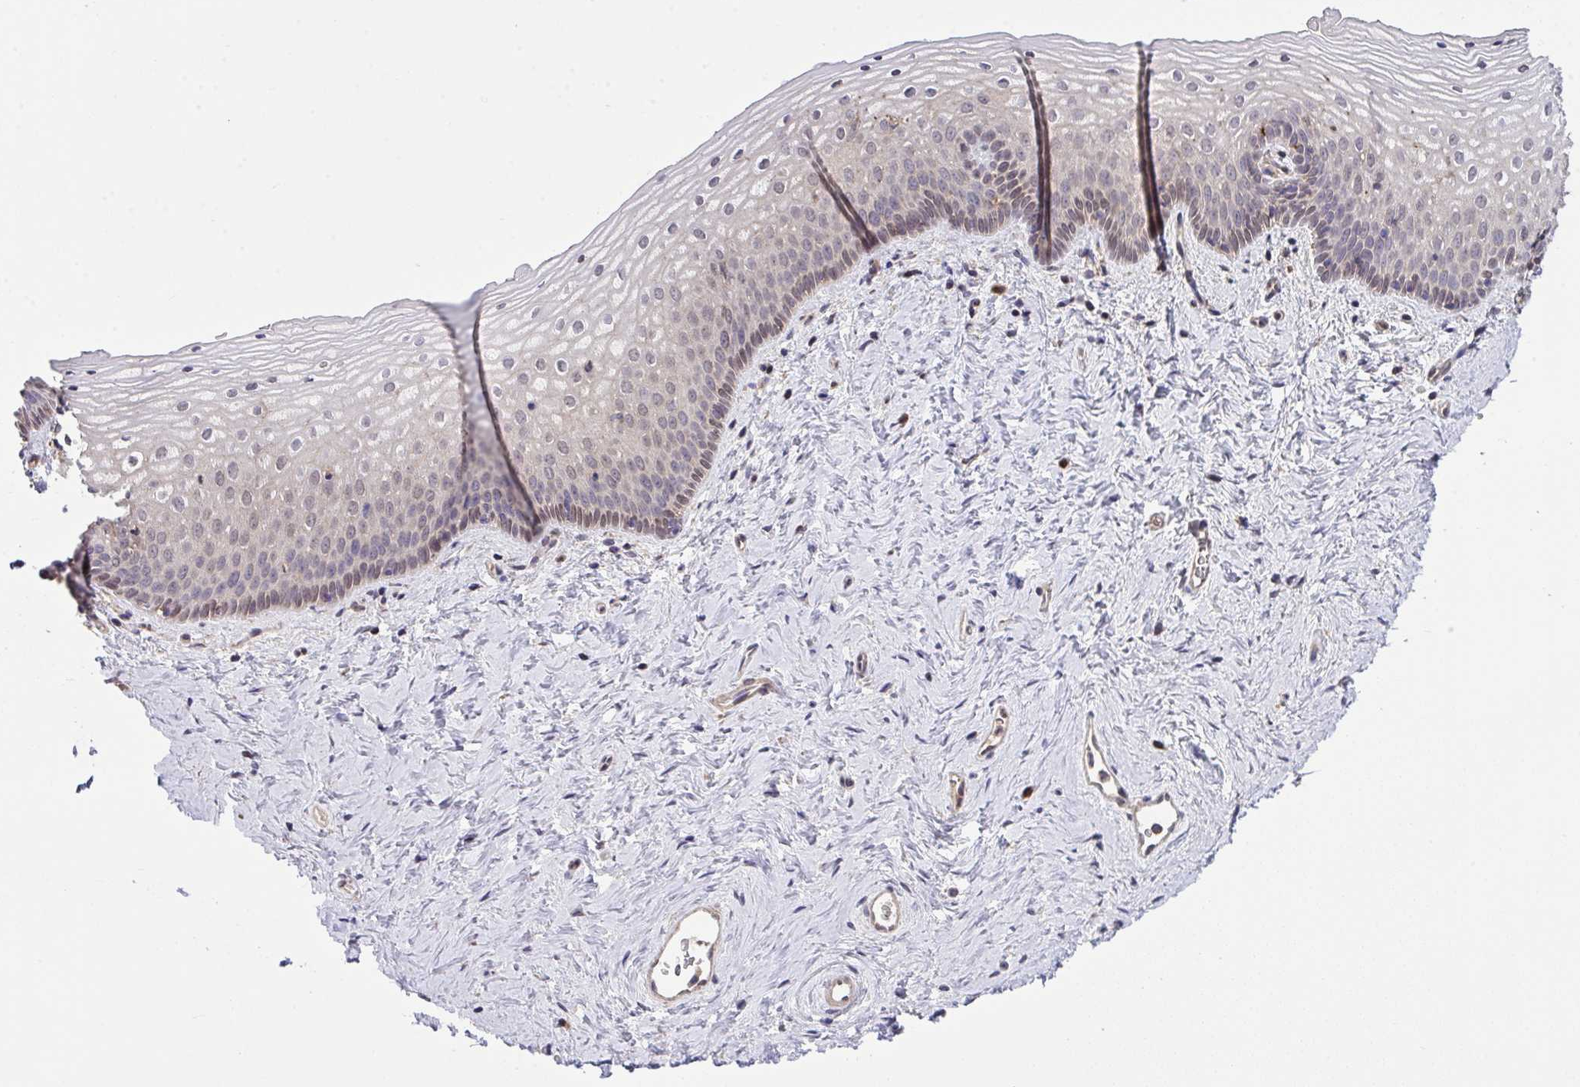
{"staining": {"intensity": "weak", "quantity": "<25%", "location": "cytoplasmic/membranous"}, "tissue": "vagina", "cell_type": "Squamous epithelial cells", "image_type": "normal", "snomed": [{"axis": "morphology", "description": "Normal tissue, NOS"}, {"axis": "topography", "description": "Vagina"}], "caption": "Immunohistochemistry (IHC) micrograph of benign vagina stained for a protein (brown), which shows no staining in squamous epithelial cells.", "gene": "PPM1H", "patient": {"sex": "female", "age": 45}}